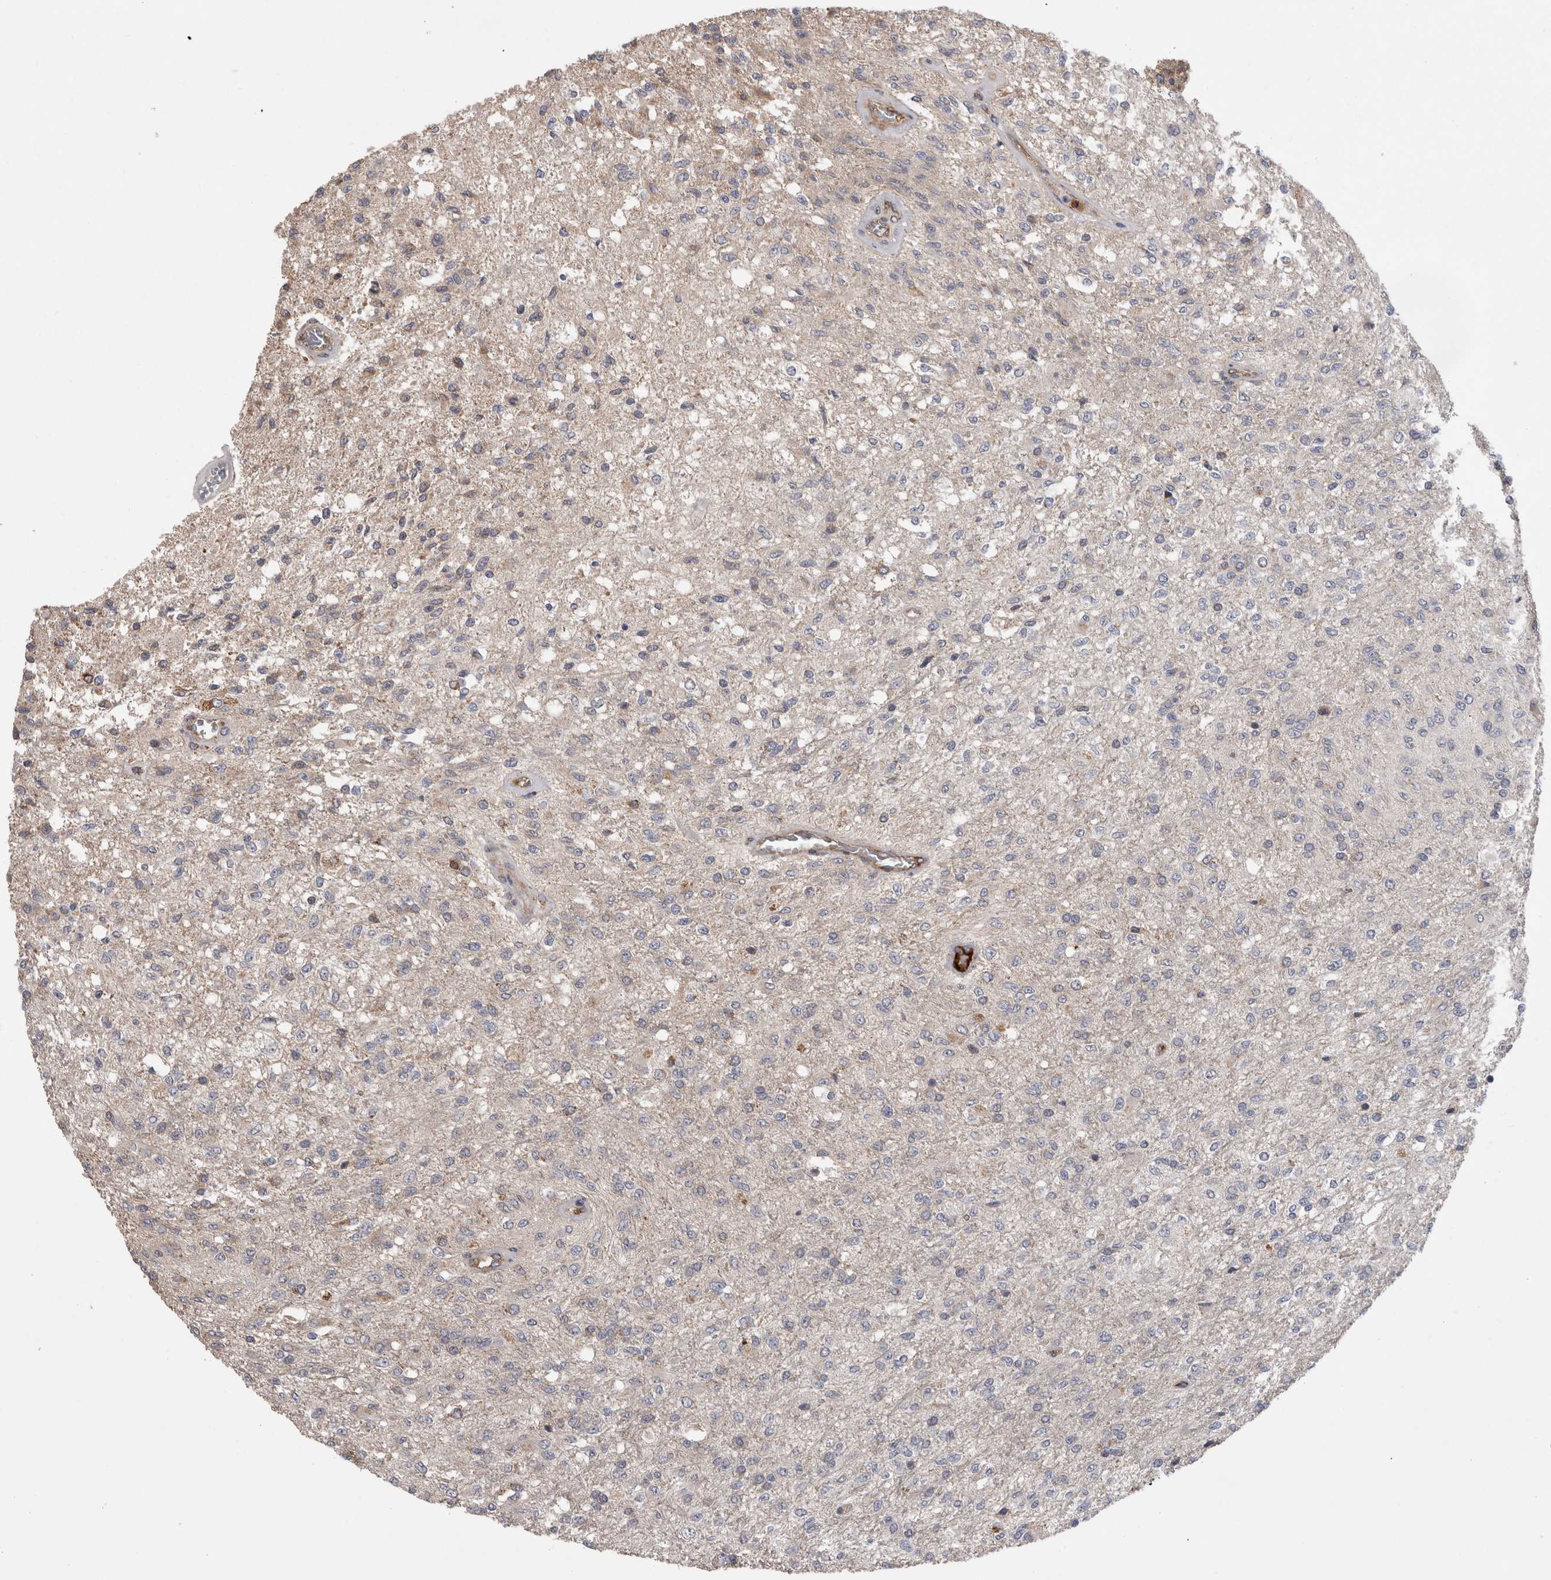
{"staining": {"intensity": "weak", "quantity": "<25%", "location": "cytoplasmic/membranous"}, "tissue": "glioma", "cell_type": "Tumor cells", "image_type": "cancer", "snomed": [{"axis": "morphology", "description": "Normal tissue, NOS"}, {"axis": "morphology", "description": "Glioma, malignant, High grade"}, {"axis": "topography", "description": "Cerebral cortex"}], "caption": "A high-resolution histopathology image shows immunohistochemistry (IHC) staining of high-grade glioma (malignant), which exhibits no significant positivity in tumor cells.", "gene": "DARS2", "patient": {"sex": "male", "age": 77}}